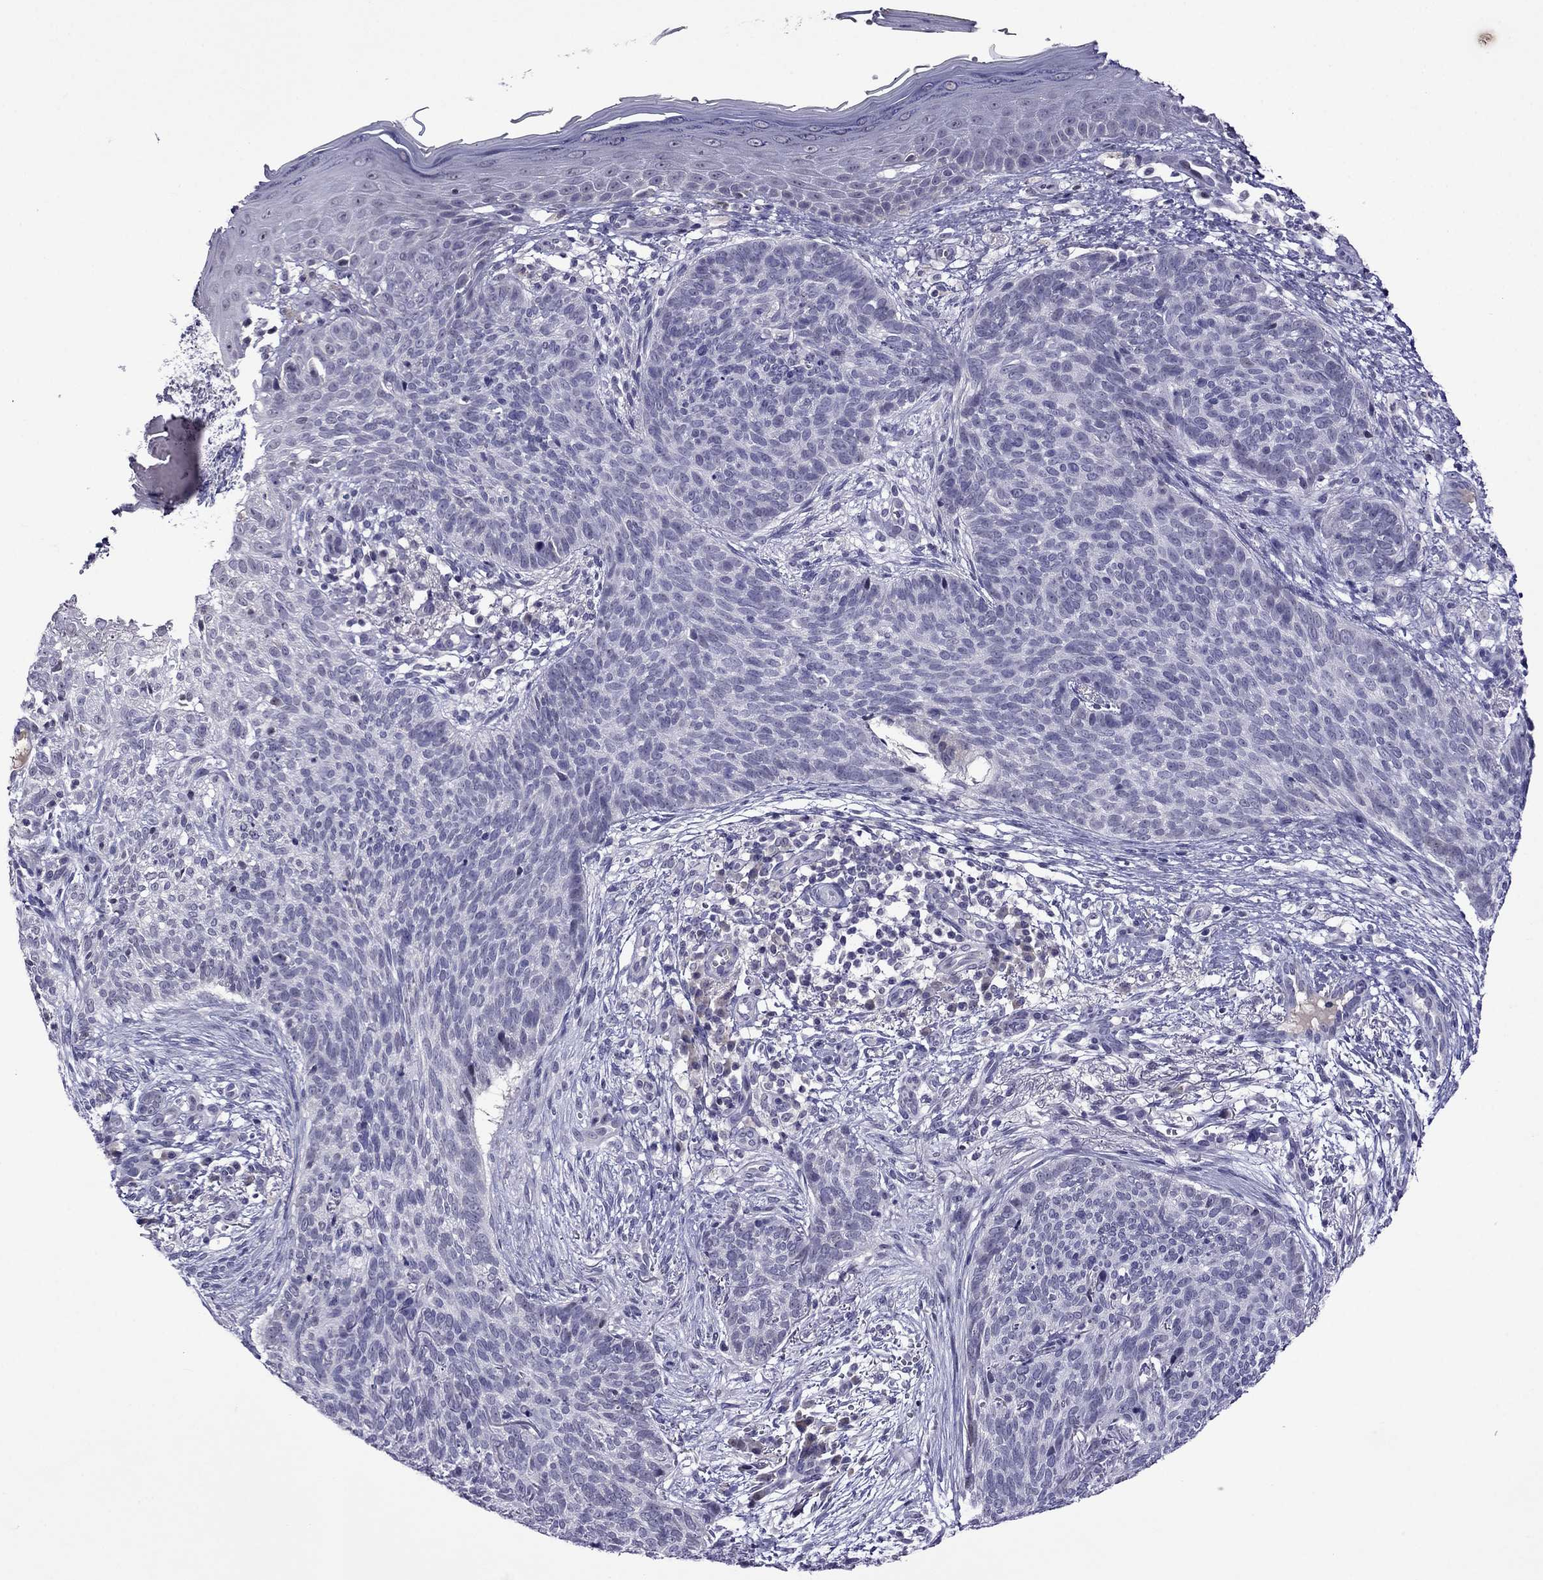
{"staining": {"intensity": "negative", "quantity": "none", "location": "none"}, "tissue": "skin cancer", "cell_type": "Tumor cells", "image_type": "cancer", "snomed": [{"axis": "morphology", "description": "Basal cell carcinoma"}, {"axis": "topography", "description": "Skin"}], "caption": "Skin basal cell carcinoma stained for a protein using immunohistochemistry (IHC) reveals no expression tumor cells.", "gene": "SPTBN4", "patient": {"sex": "male", "age": 64}}